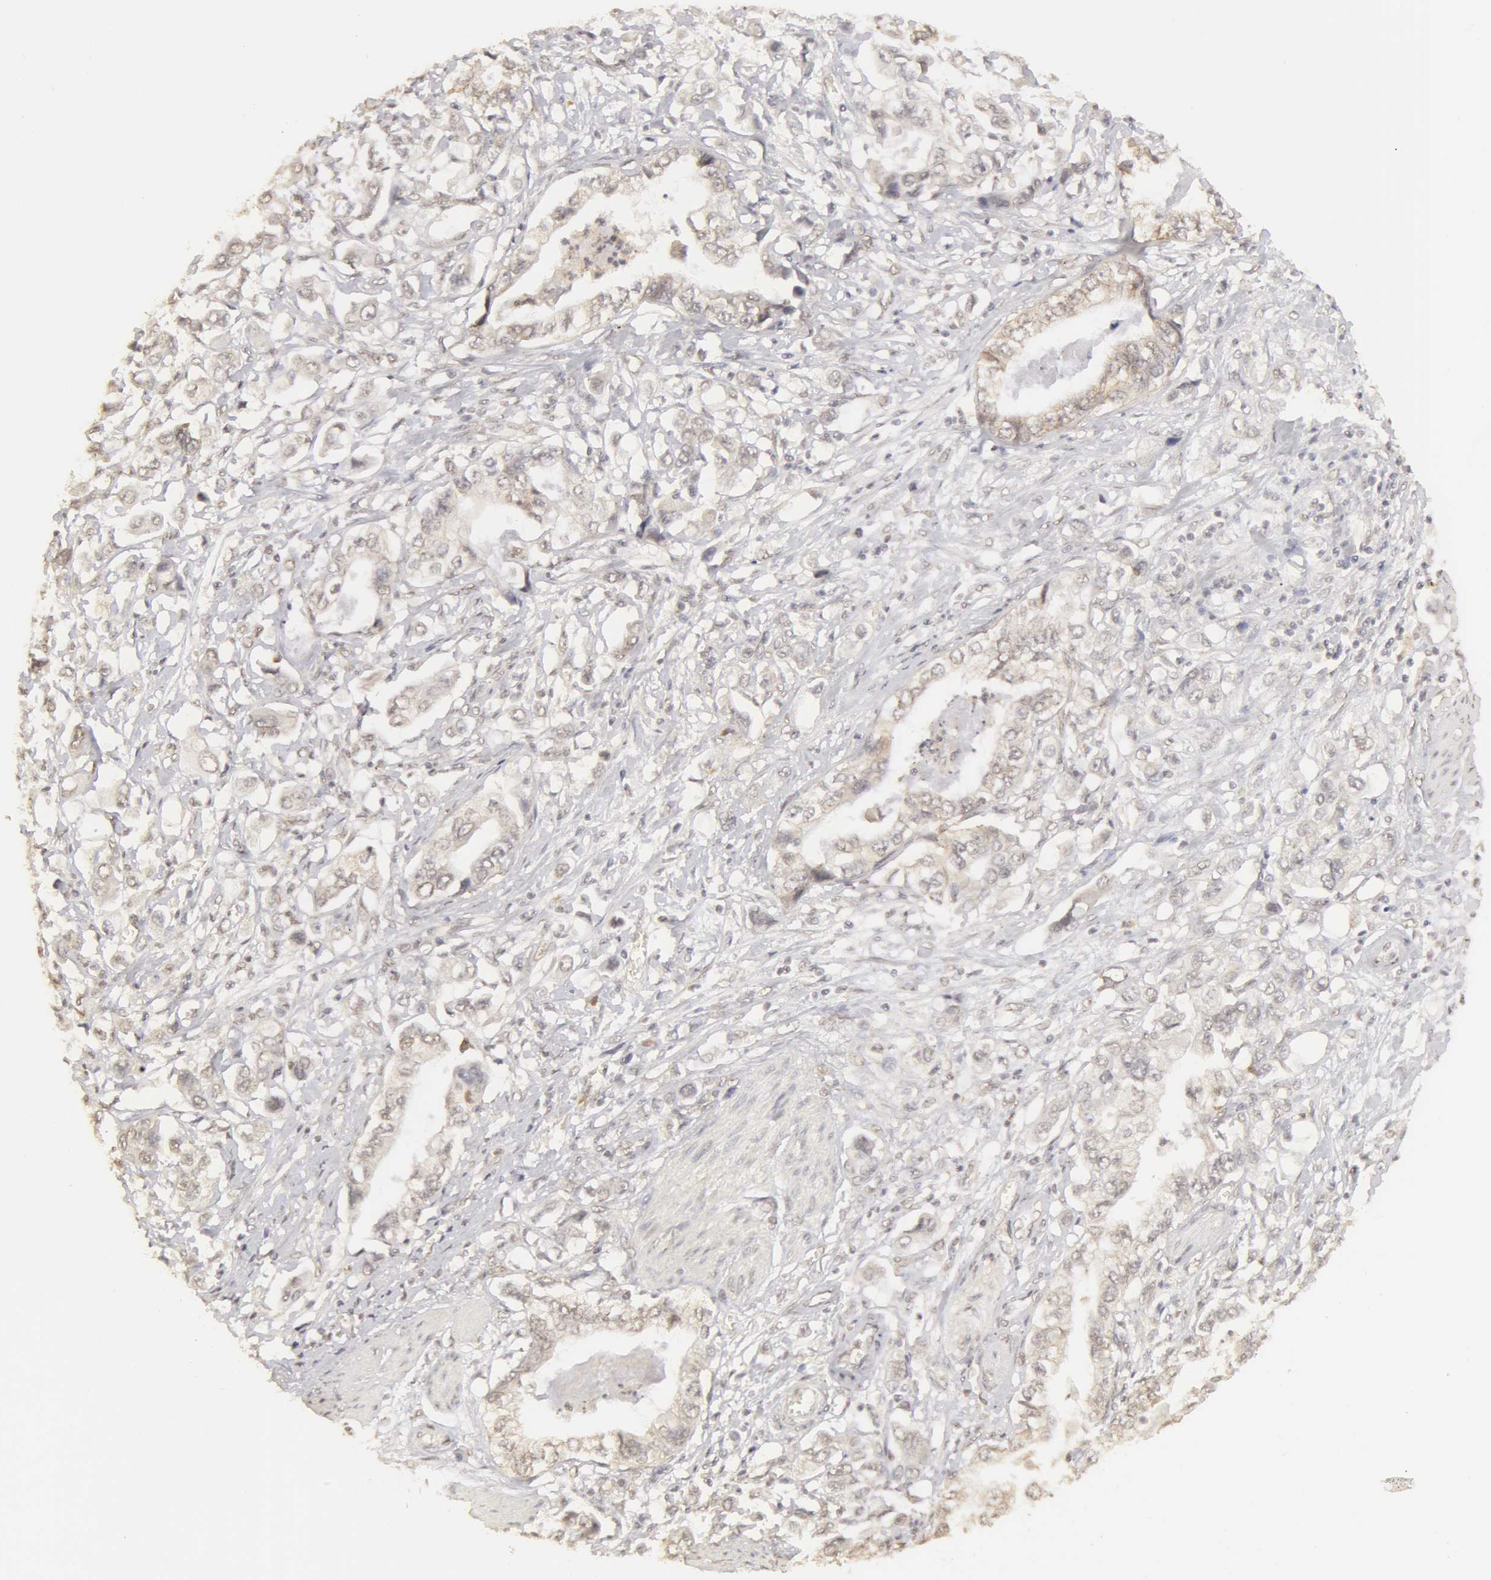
{"staining": {"intensity": "weak", "quantity": "<25%", "location": "nuclear"}, "tissue": "stomach cancer", "cell_type": "Tumor cells", "image_type": "cancer", "snomed": [{"axis": "morphology", "description": "Adenocarcinoma, NOS"}, {"axis": "topography", "description": "Pancreas"}, {"axis": "topography", "description": "Stomach, upper"}], "caption": "Human stomach cancer stained for a protein using immunohistochemistry (IHC) exhibits no positivity in tumor cells.", "gene": "ADAM10", "patient": {"sex": "male", "age": 77}}